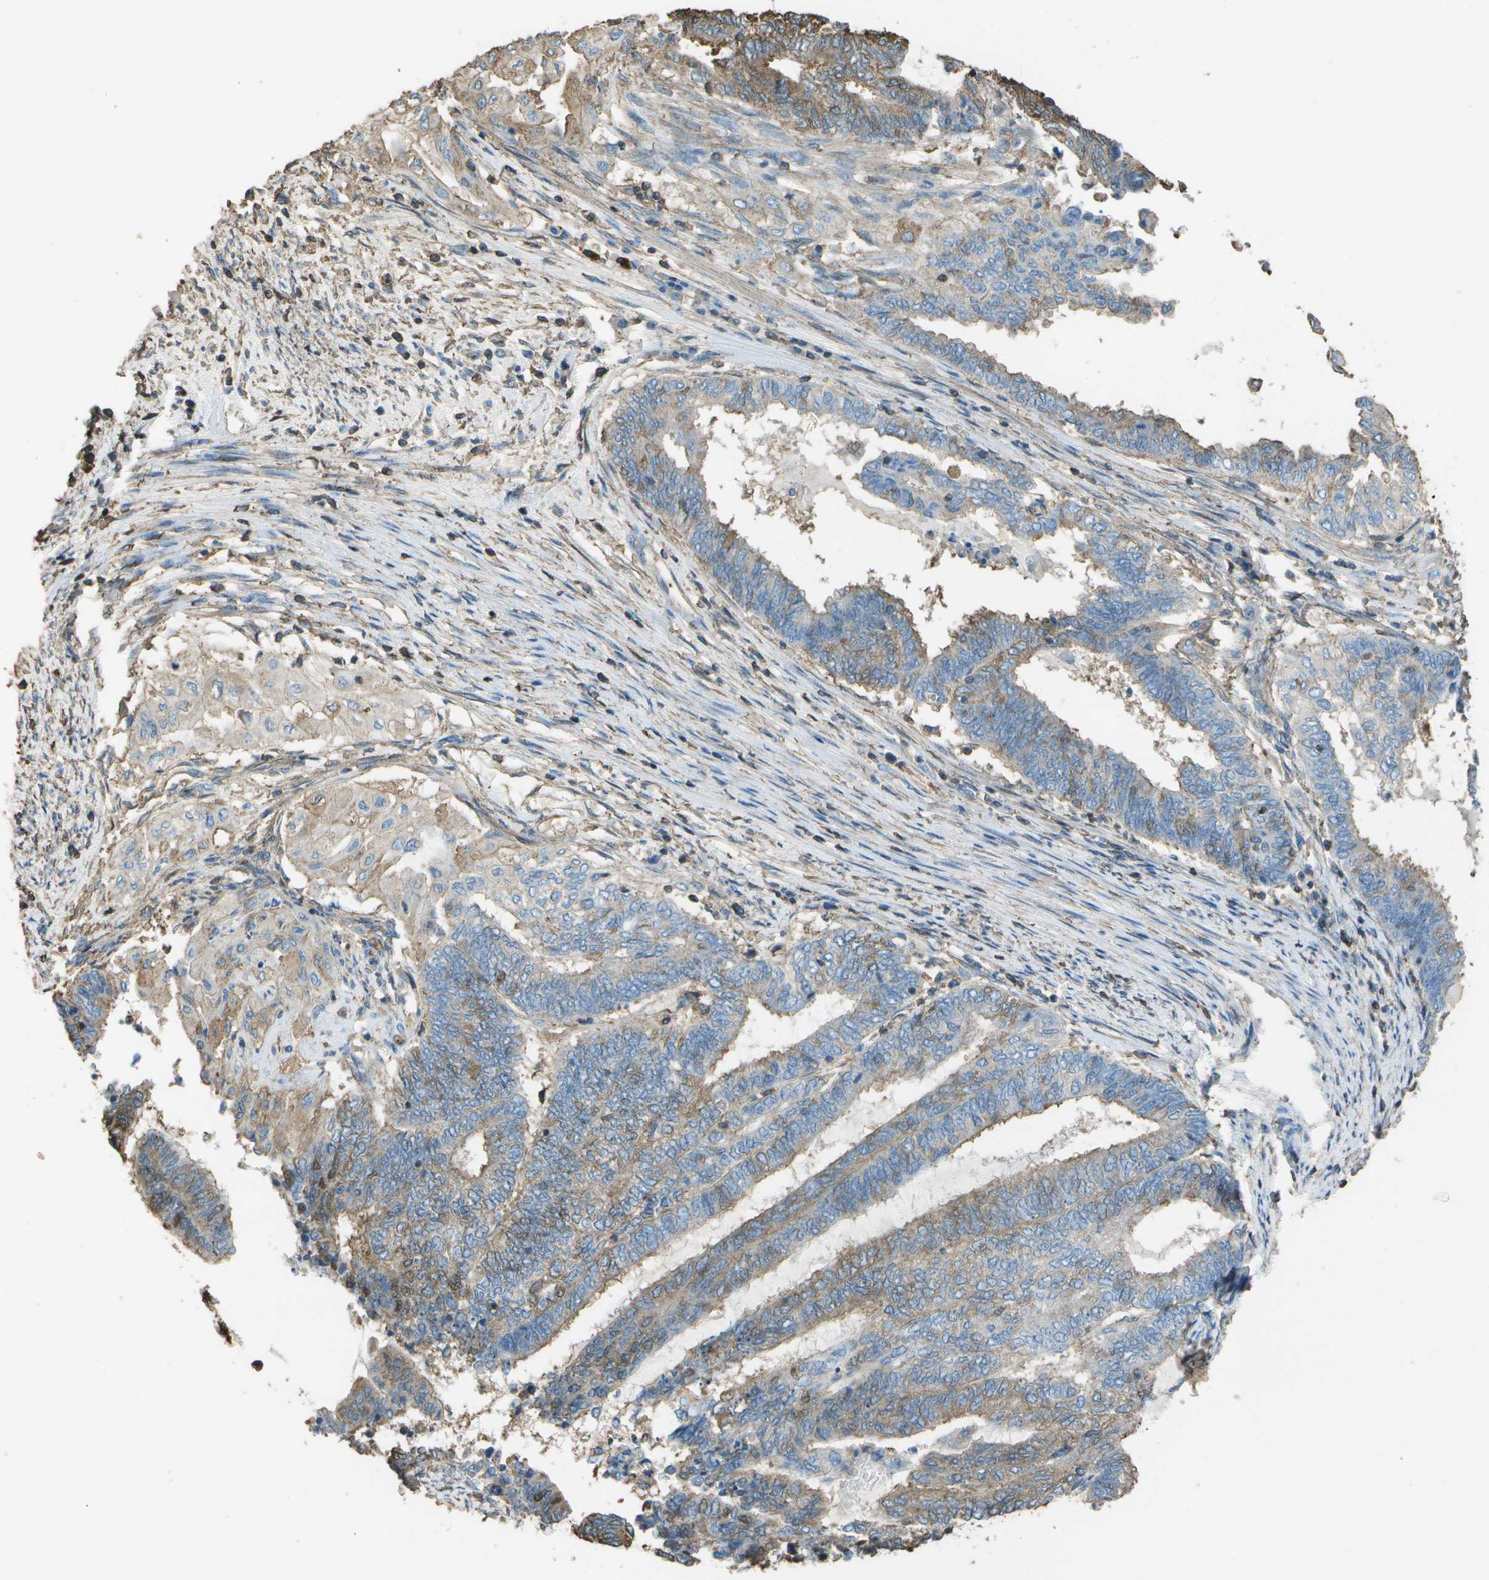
{"staining": {"intensity": "moderate", "quantity": "25%-75%", "location": "cytoplasmic/membranous"}, "tissue": "endometrial cancer", "cell_type": "Tumor cells", "image_type": "cancer", "snomed": [{"axis": "morphology", "description": "Adenocarcinoma, NOS"}, {"axis": "topography", "description": "Uterus"}, {"axis": "topography", "description": "Endometrium"}], "caption": "There is medium levels of moderate cytoplasmic/membranous positivity in tumor cells of endometrial adenocarcinoma, as demonstrated by immunohistochemical staining (brown color).", "gene": "CYP4F11", "patient": {"sex": "female", "age": 70}}